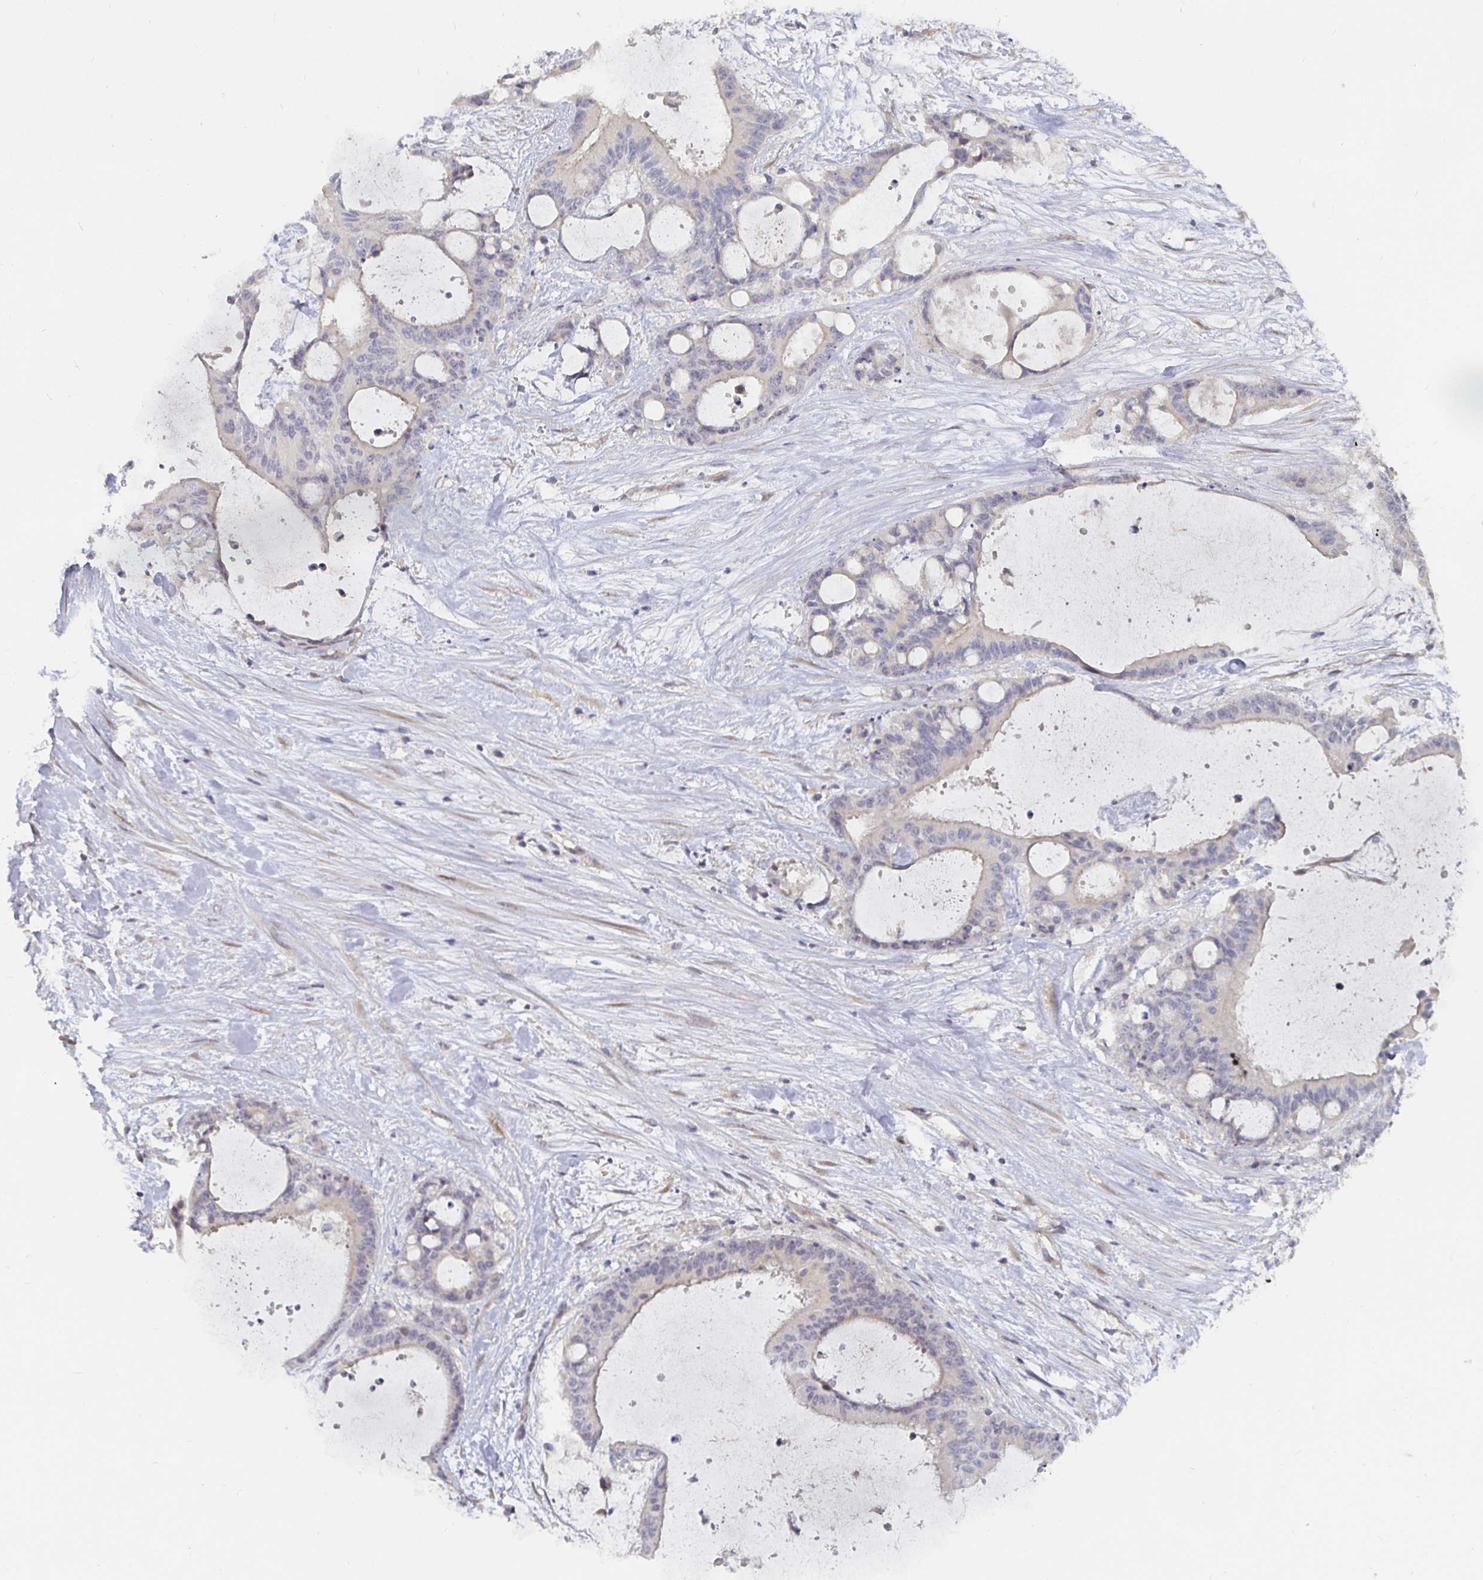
{"staining": {"intensity": "negative", "quantity": "none", "location": "none"}, "tissue": "liver cancer", "cell_type": "Tumor cells", "image_type": "cancer", "snomed": [{"axis": "morphology", "description": "Normal tissue, NOS"}, {"axis": "morphology", "description": "Cholangiocarcinoma"}, {"axis": "topography", "description": "Liver"}, {"axis": "topography", "description": "Peripheral nerve tissue"}], "caption": "High power microscopy photomicrograph of an immunohistochemistry (IHC) image of liver cancer, revealing no significant staining in tumor cells.", "gene": "MEIS1", "patient": {"sex": "female", "age": 73}}